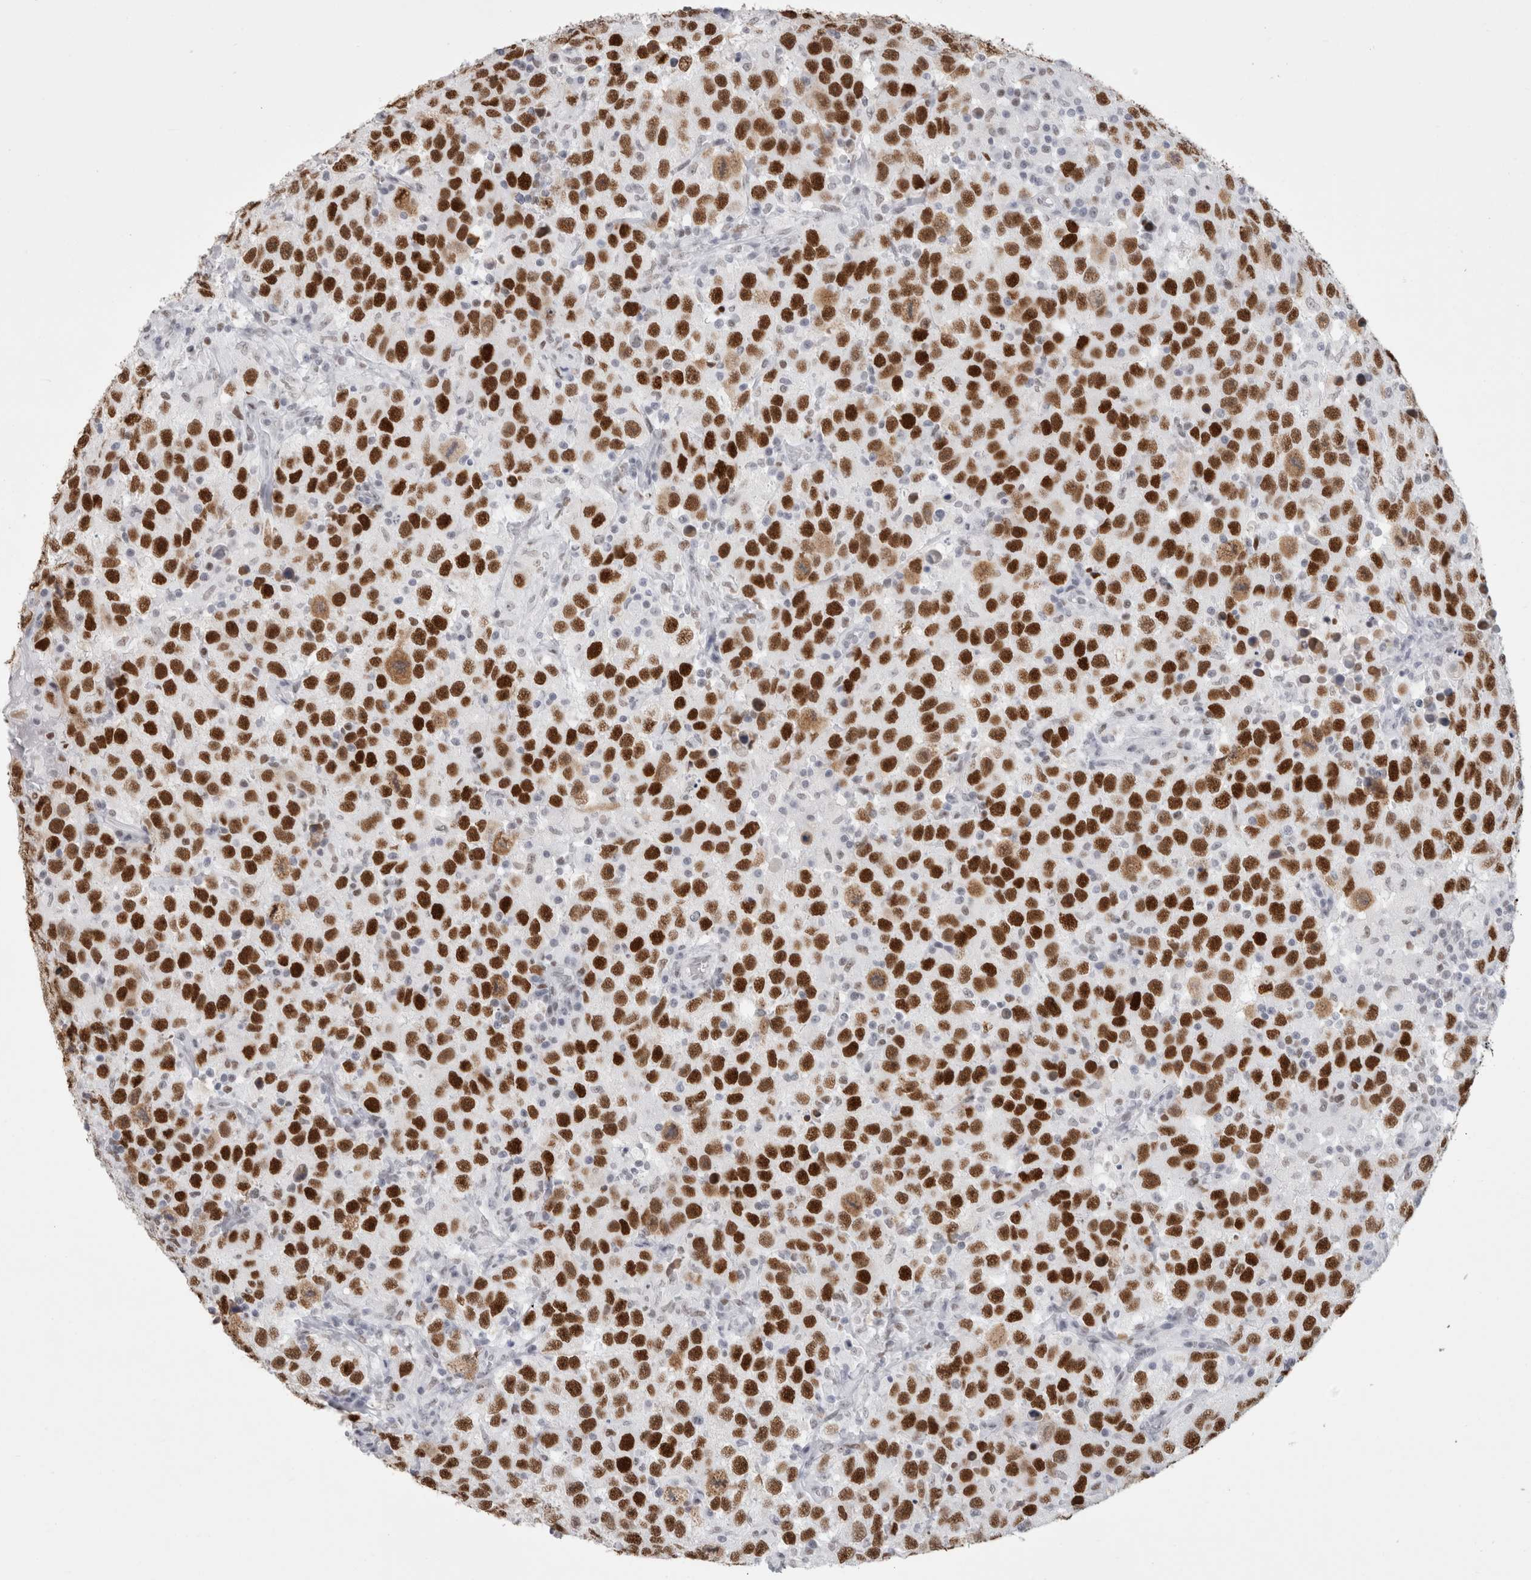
{"staining": {"intensity": "strong", "quantity": ">75%", "location": "nuclear"}, "tissue": "testis cancer", "cell_type": "Tumor cells", "image_type": "cancer", "snomed": [{"axis": "morphology", "description": "Seminoma, NOS"}, {"axis": "topography", "description": "Testis"}], "caption": "Protein analysis of testis seminoma tissue reveals strong nuclear expression in approximately >75% of tumor cells.", "gene": "SMARCC1", "patient": {"sex": "male", "age": 41}}